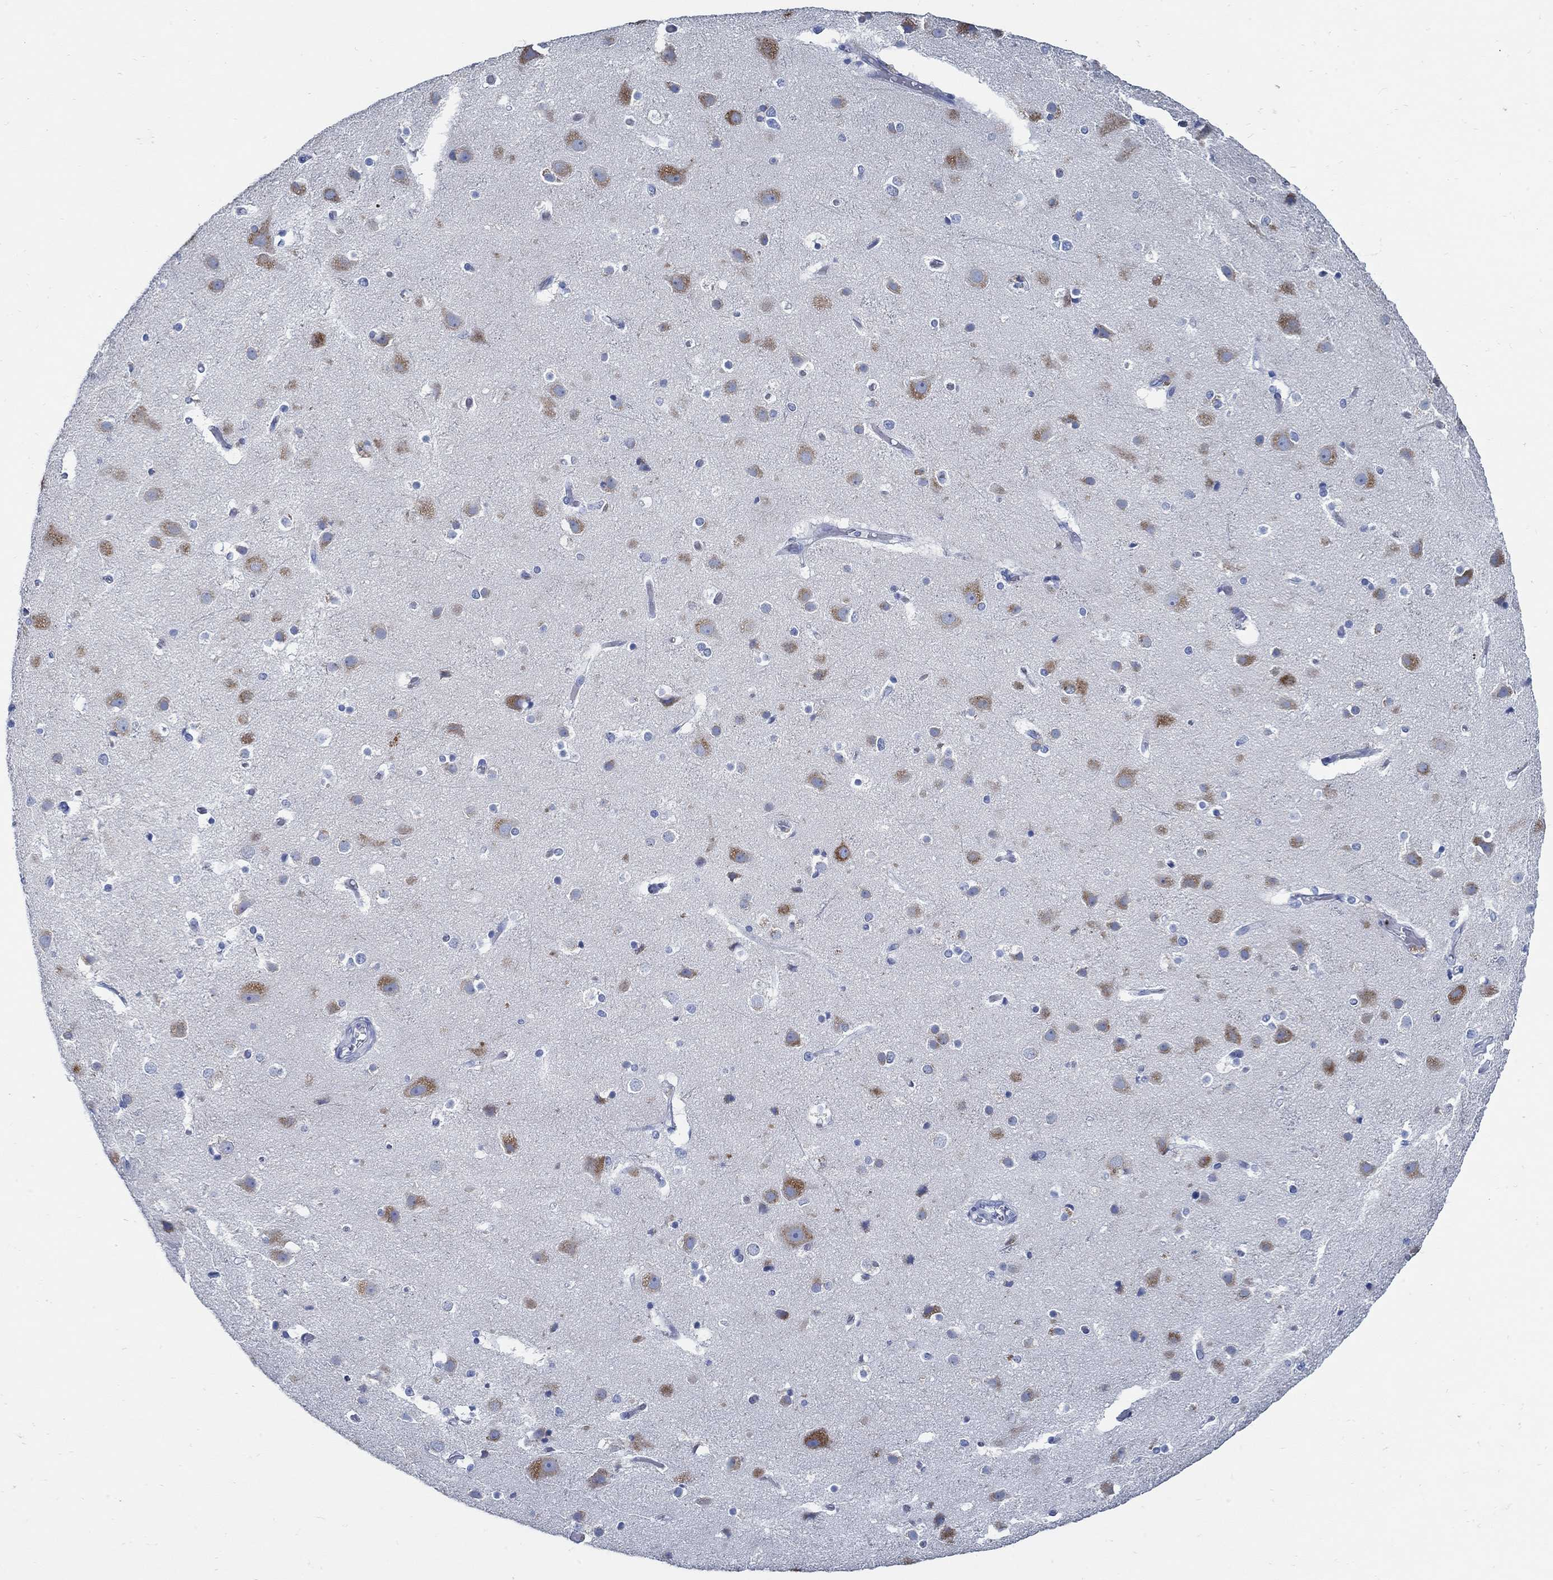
{"staining": {"intensity": "negative", "quantity": "none", "location": "none"}, "tissue": "cerebral cortex", "cell_type": "Endothelial cells", "image_type": "normal", "snomed": [{"axis": "morphology", "description": "Normal tissue, NOS"}, {"axis": "topography", "description": "Cerebral cortex"}], "caption": "Immunohistochemical staining of unremarkable cerebral cortex reveals no significant expression in endothelial cells. The staining was performed using DAB (3,3'-diaminobenzidine) to visualize the protein expression in brown, while the nuclei were stained in blue with hematoxylin (Magnification: 20x).", "gene": "SLC45A1", "patient": {"sex": "female", "age": 52}}